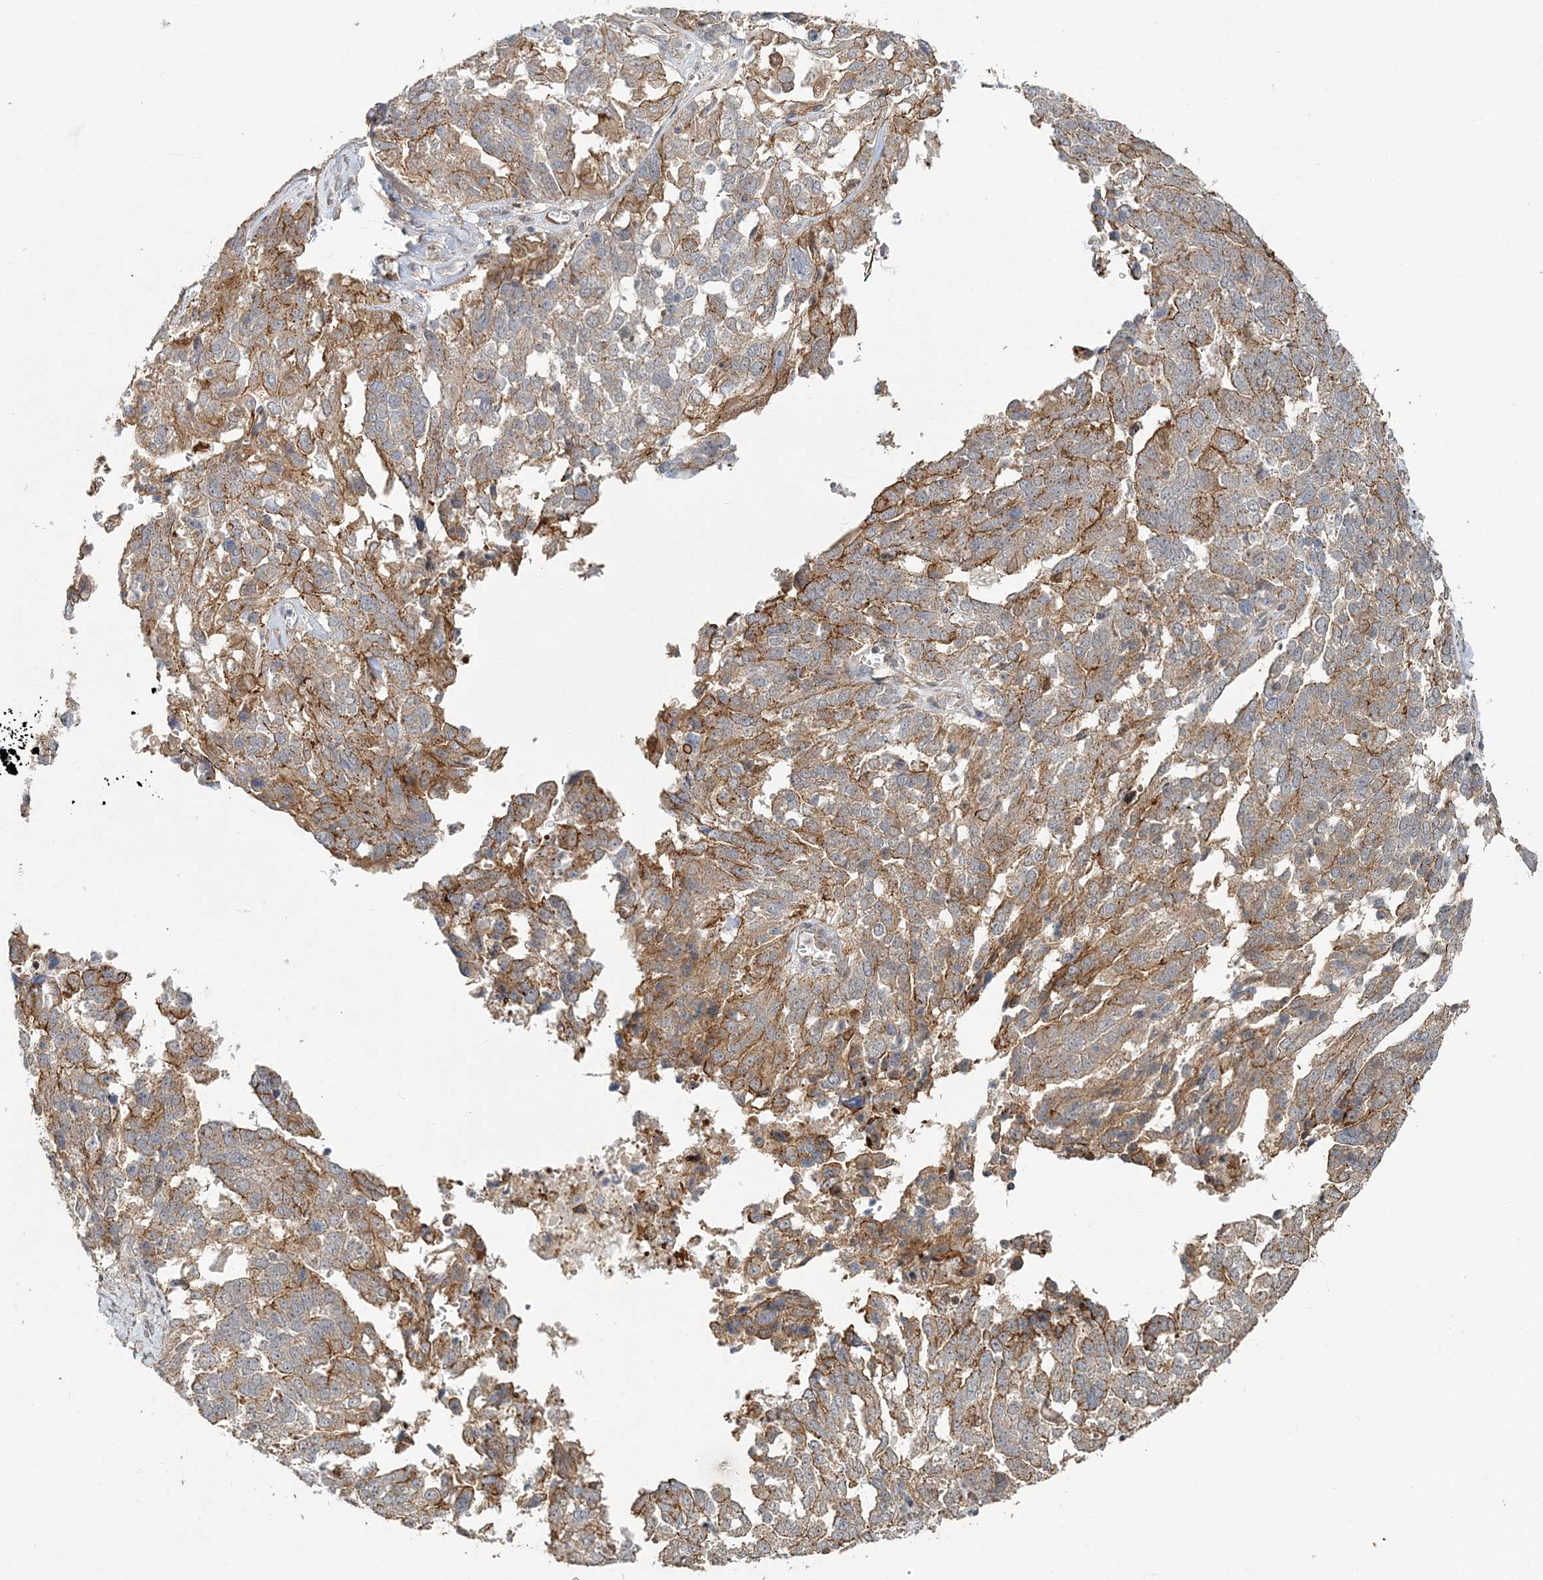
{"staining": {"intensity": "moderate", "quantity": "25%-75%", "location": "cytoplasmic/membranous"}, "tissue": "ovarian cancer", "cell_type": "Tumor cells", "image_type": "cancer", "snomed": [{"axis": "morphology", "description": "Cystadenocarcinoma, serous, NOS"}, {"axis": "topography", "description": "Ovary"}], "caption": "Ovarian serous cystadenocarcinoma stained with a protein marker exhibits moderate staining in tumor cells.", "gene": "MAT2B", "patient": {"sex": "female", "age": 44}}